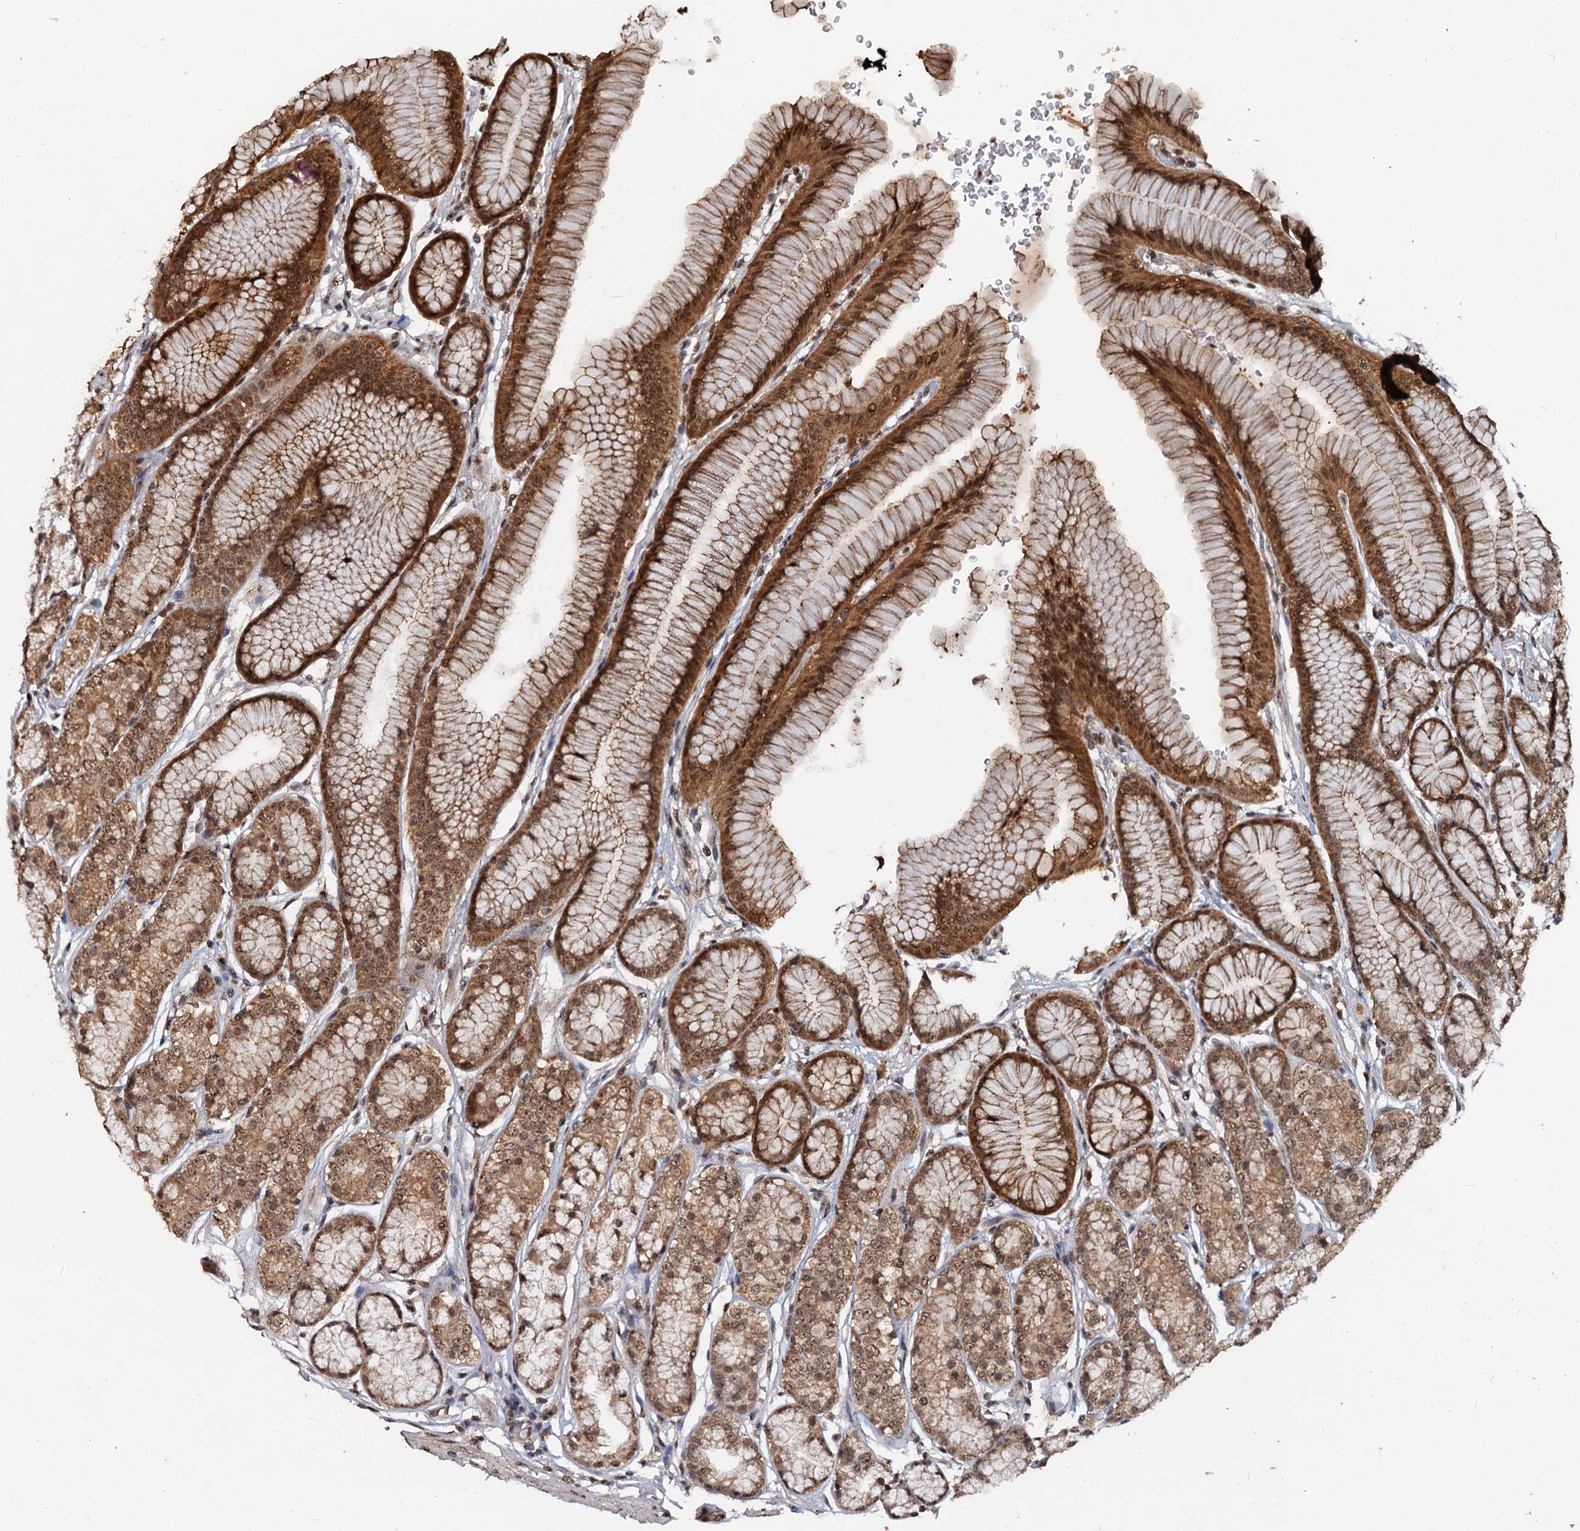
{"staining": {"intensity": "moderate", "quantity": ">75%", "location": "cytoplasmic/membranous,nuclear"}, "tissue": "stomach", "cell_type": "Glandular cells", "image_type": "normal", "snomed": [{"axis": "morphology", "description": "Normal tissue, NOS"}, {"axis": "morphology", "description": "Adenocarcinoma, NOS"}, {"axis": "morphology", "description": "Adenocarcinoma, High grade"}, {"axis": "topography", "description": "Stomach, upper"}, {"axis": "topography", "description": "Stomach"}], "caption": "This photomicrograph displays immunohistochemistry staining of benign stomach, with medium moderate cytoplasmic/membranous,nuclear staining in approximately >75% of glandular cells.", "gene": "FAM216B", "patient": {"sex": "female", "age": 65}}